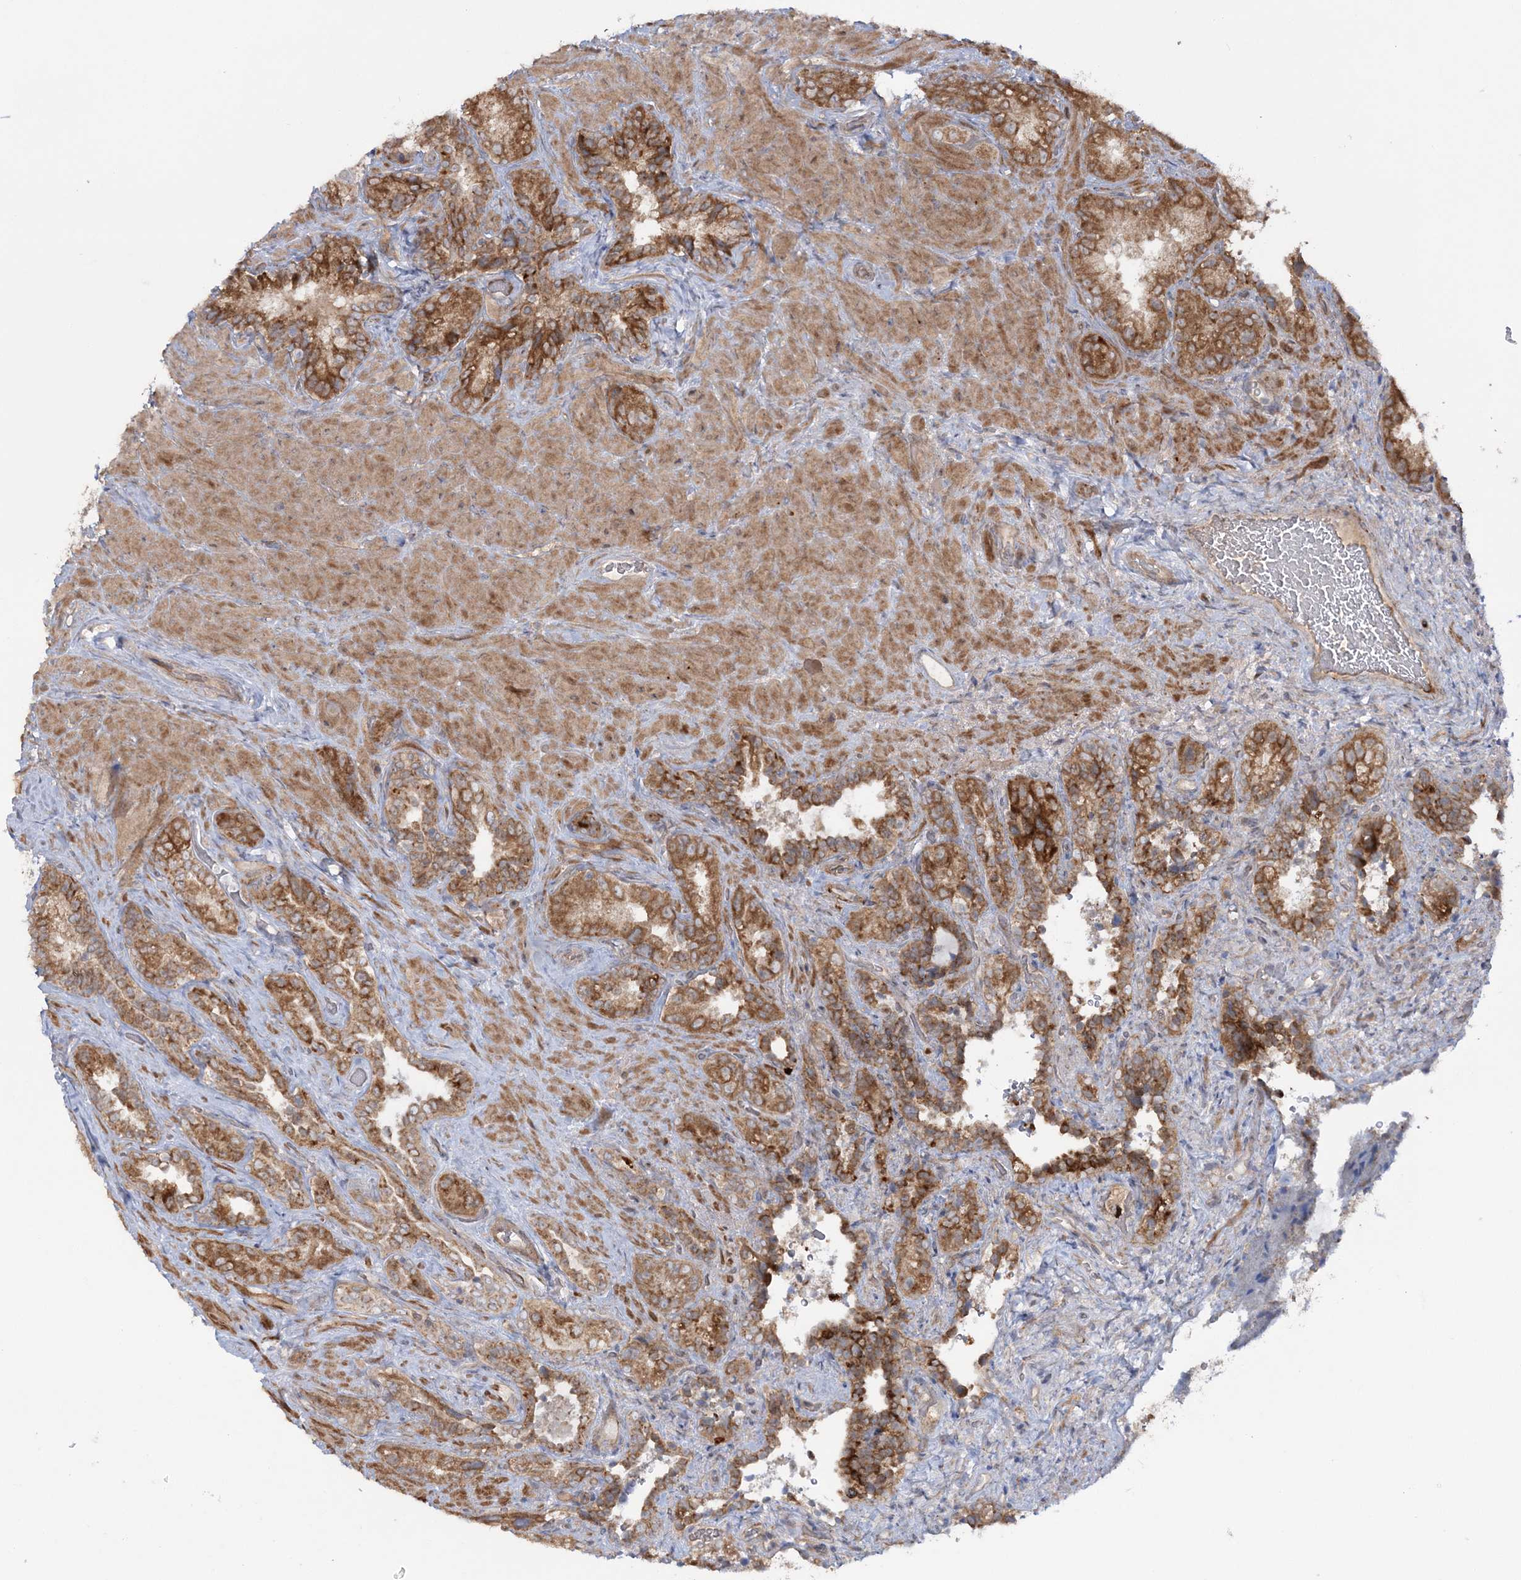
{"staining": {"intensity": "moderate", "quantity": ">75%", "location": "cytoplasmic/membranous"}, "tissue": "seminal vesicle", "cell_type": "Glandular cells", "image_type": "normal", "snomed": [{"axis": "morphology", "description": "Normal tissue, NOS"}, {"axis": "topography", "description": "Seminal veicle"}, {"axis": "topography", "description": "Peripheral nerve tissue"}], "caption": "Moderate cytoplasmic/membranous staining for a protein is identified in approximately >75% of glandular cells of normal seminal vesicle using immunohistochemistry (IHC).", "gene": "MOCS2", "patient": {"sex": "male", "age": 67}}